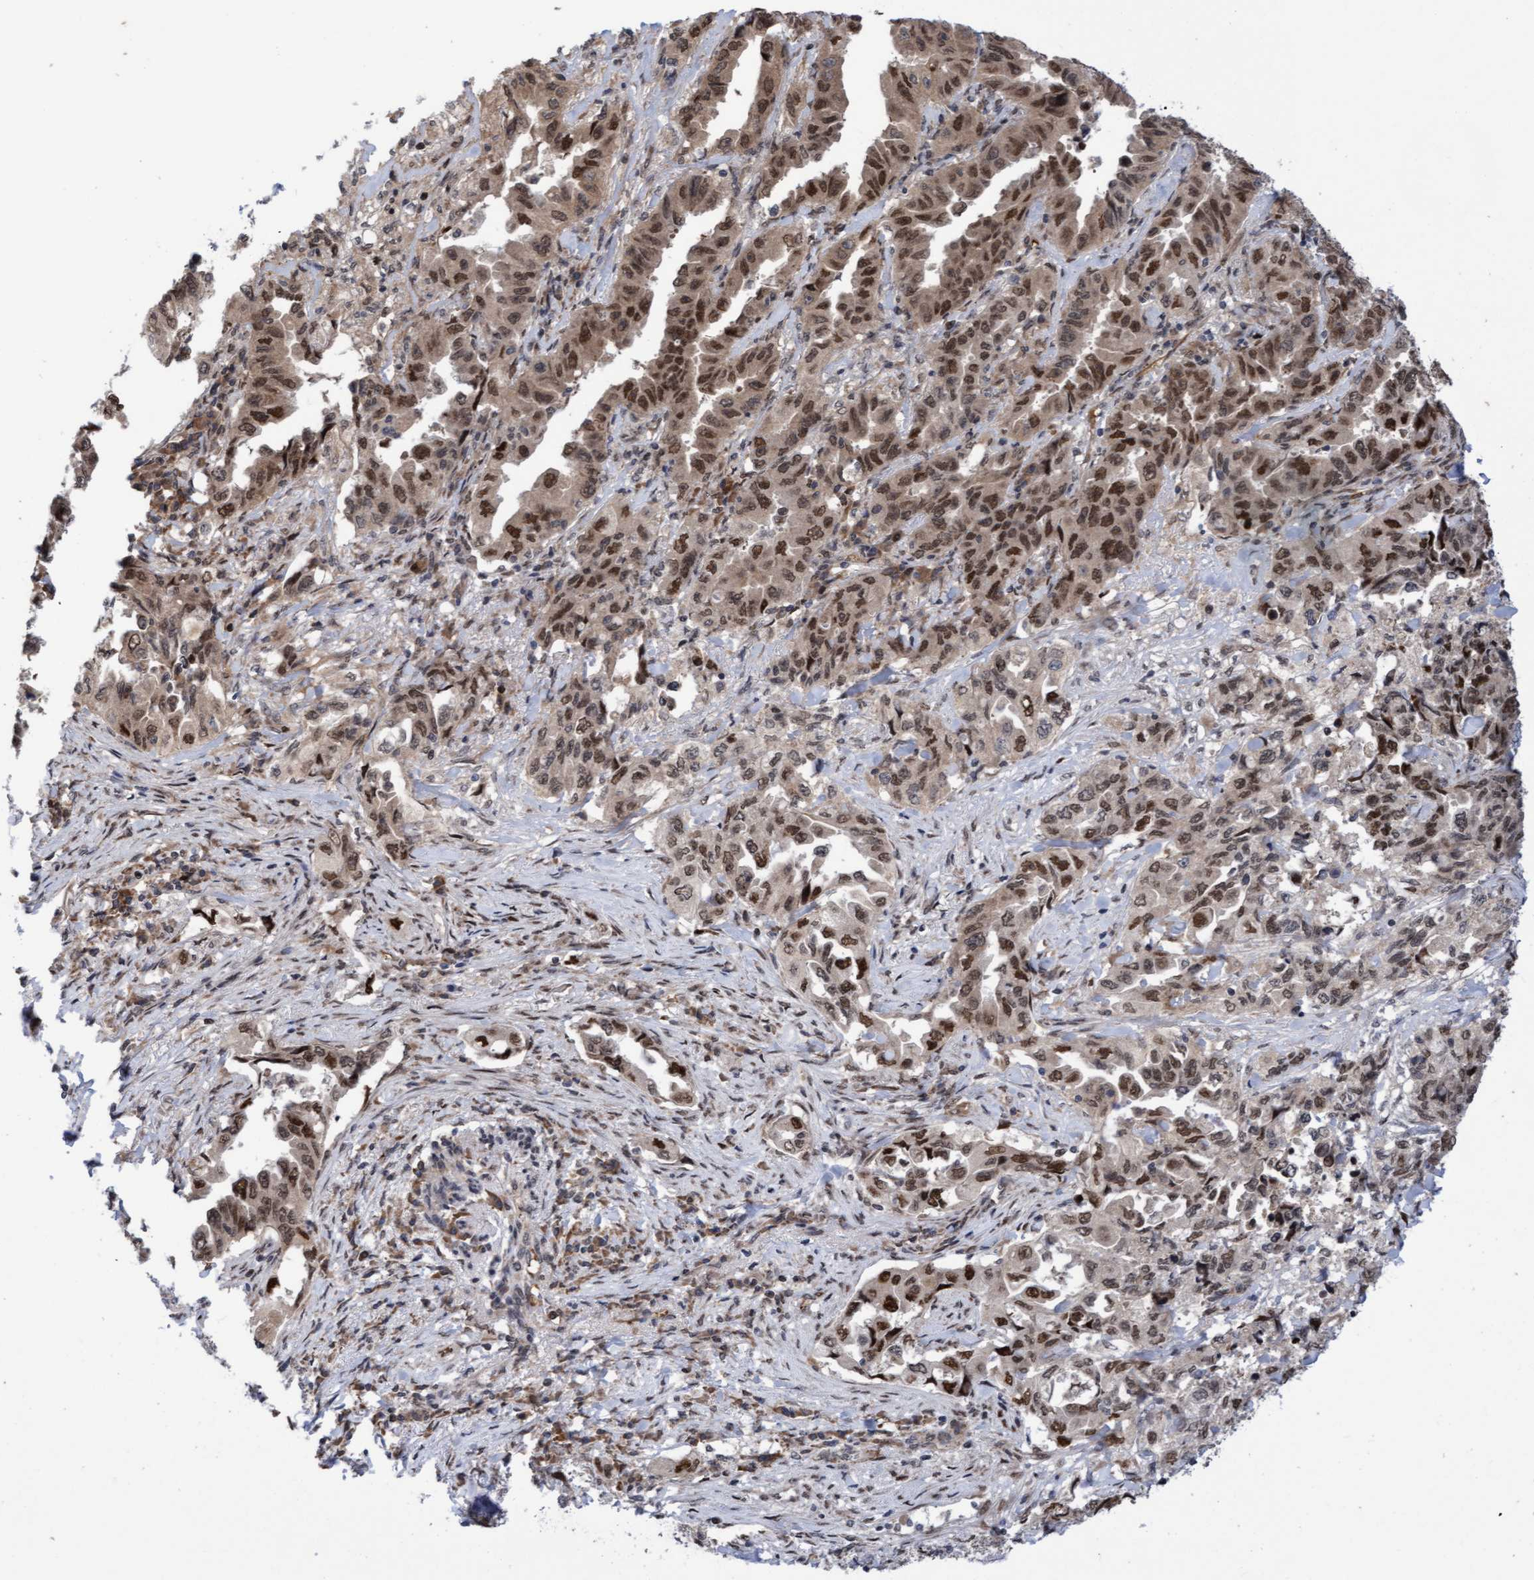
{"staining": {"intensity": "strong", "quantity": "25%-75%", "location": "cytoplasmic/membranous,nuclear"}, "tissue": "lung cancer", "cell_type": "Tumor cells", "image_type": "cancer", "snomed": [{"axis": "morphology", "description": "Adenocarcinoma, NOS"}, {"axis": "topography", "description": "Lung"}], "caption": "An immunohistochemistry (IHC) histopathology image of tumor tissue is shown. Protein staining in brown shows strong cytoplasmic/membranous and nuclear positivity in lung cancer (adenocarcinoma) within tumor cells.", "gene": "TANC2", "patient": {"sex": "female", "age": 51}}